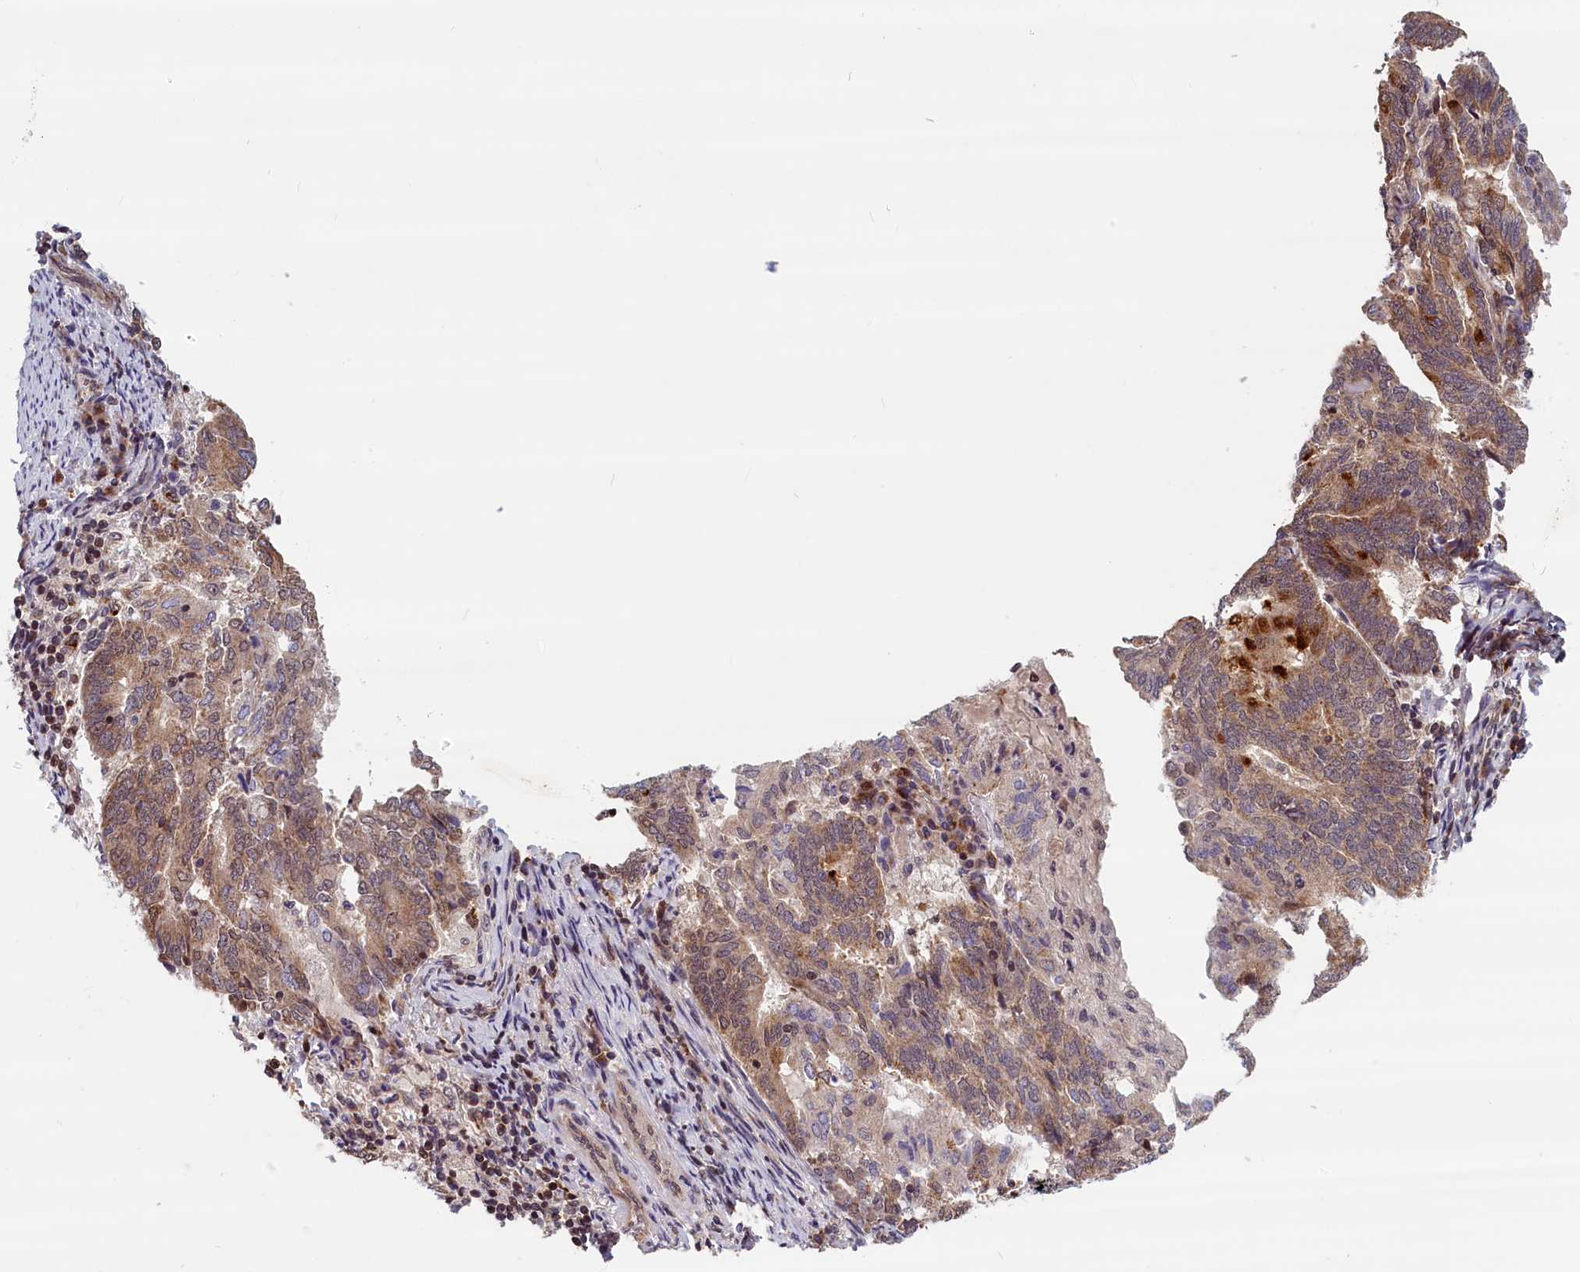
{"staining": {"intensity": "moderate", "quantity": ">75%", "location": "cytoplasmic/membranous"}, "tissue": "endometrial cancer", "cell_type": "Tumor cells", "image_type": "cancer", "snomed": [{"axis": "morphology", "description": "Adenocarcinoma, NOS"}, {"axis": "topography", "description": "Endometrium"}], "caption": "Protein staining exhibits moderate cytoplasmic/membranous positivity in approximately >75% of tumor cells in adenocarcinoma (endometrial).", "gene": "KCNK6", "patient": {"sex": "female", "age": 80}}